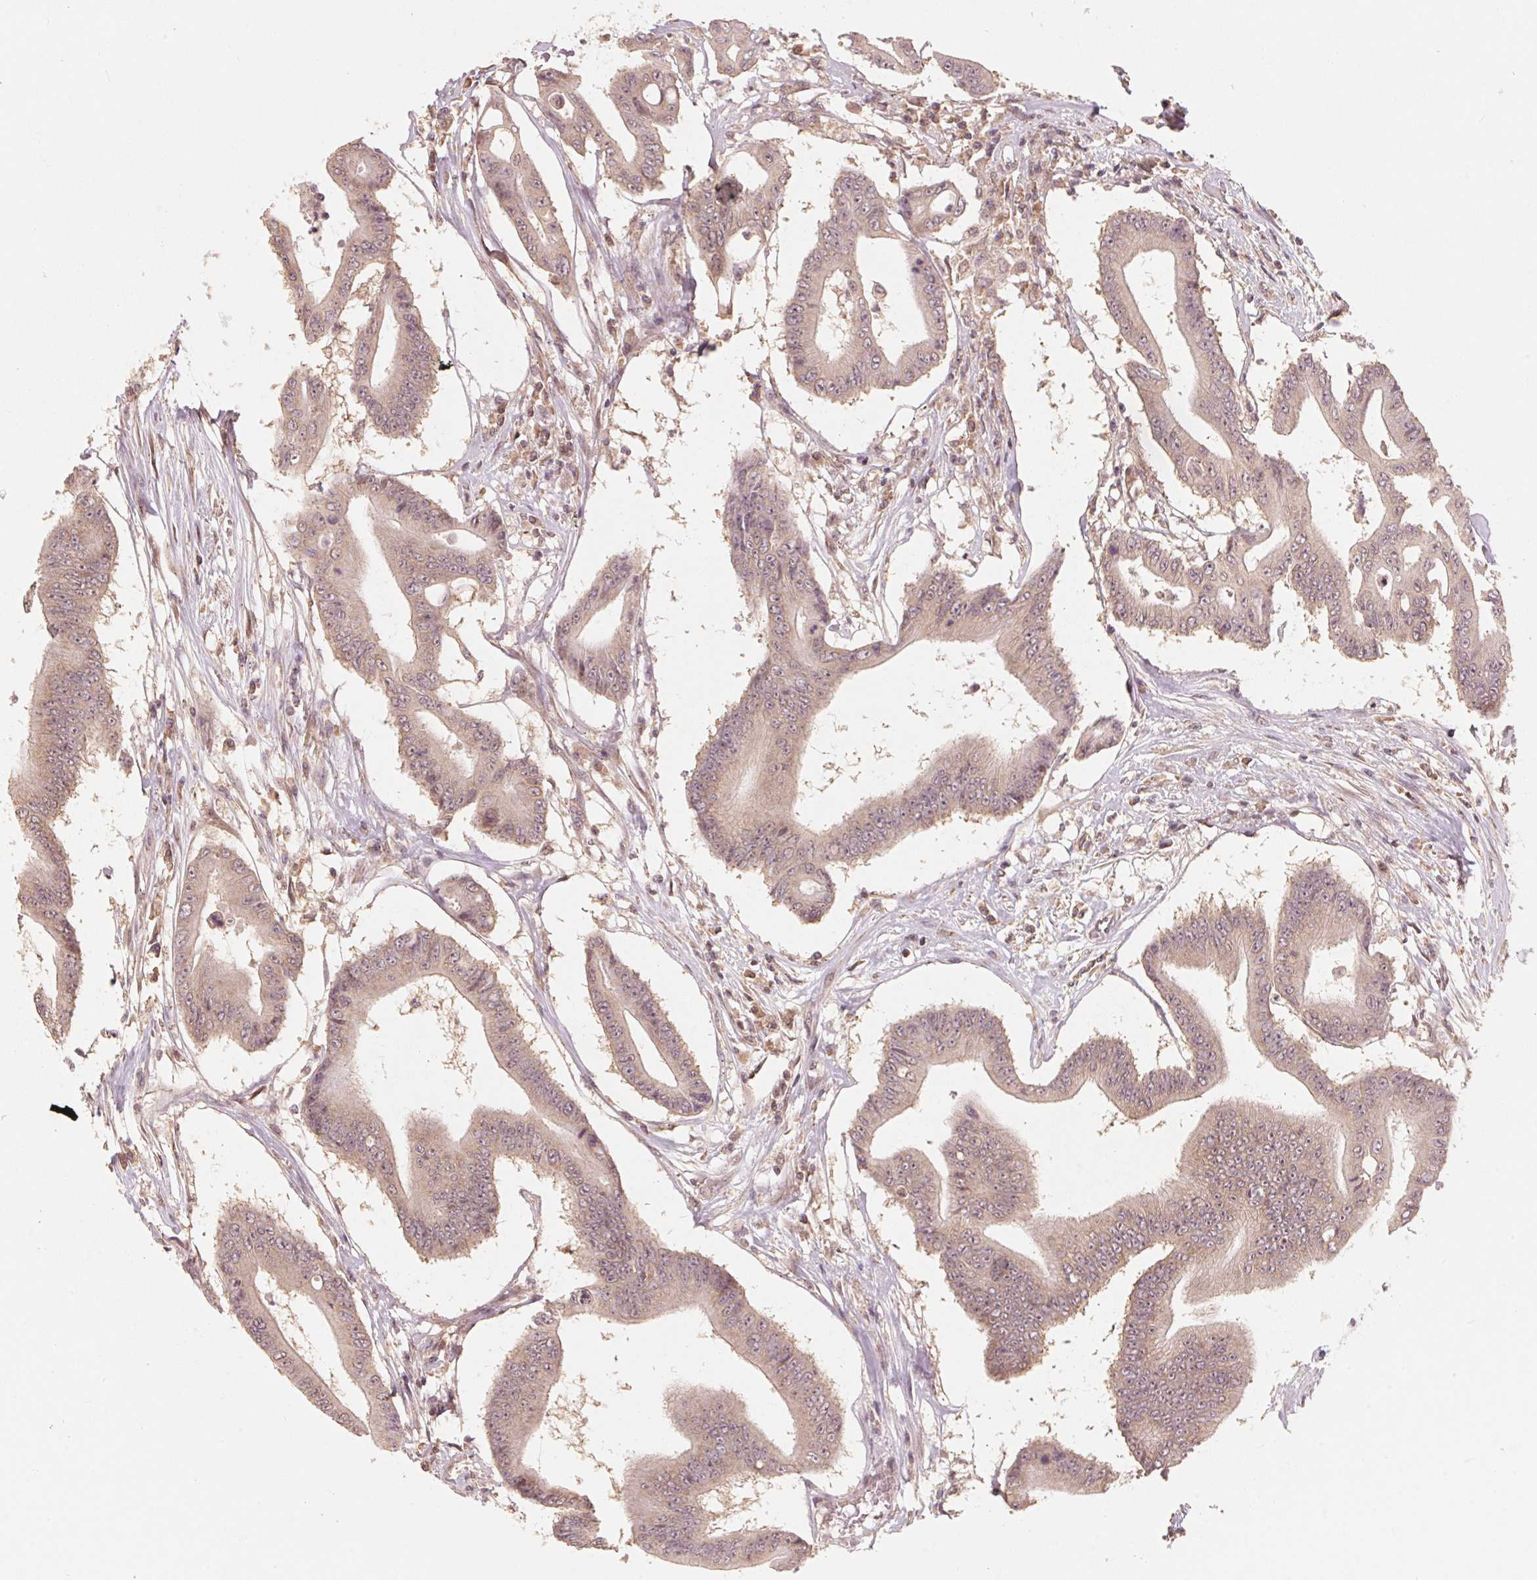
{"staining": {"intensity": "weak", "quantity": "25%-75%", "location": "cytoplasmic/membranous"}, "tissue": "colorectal cancer", "cell_type": "Tumor cells", "image_type": "cancer", "snomed": [{"axis": "morphology", "description": "Adenocarcinoma, NOS"}, {"axis": "topography", "description": "Rectum"}], "caption": "A brown stain highlights weak cytoplasmic/membranous staining of a protein in human colorectal cancer (adenocarcinoma) tumor cells.", "gene": "C2orf73", "patient": {"sex": "male", "age": 54}}